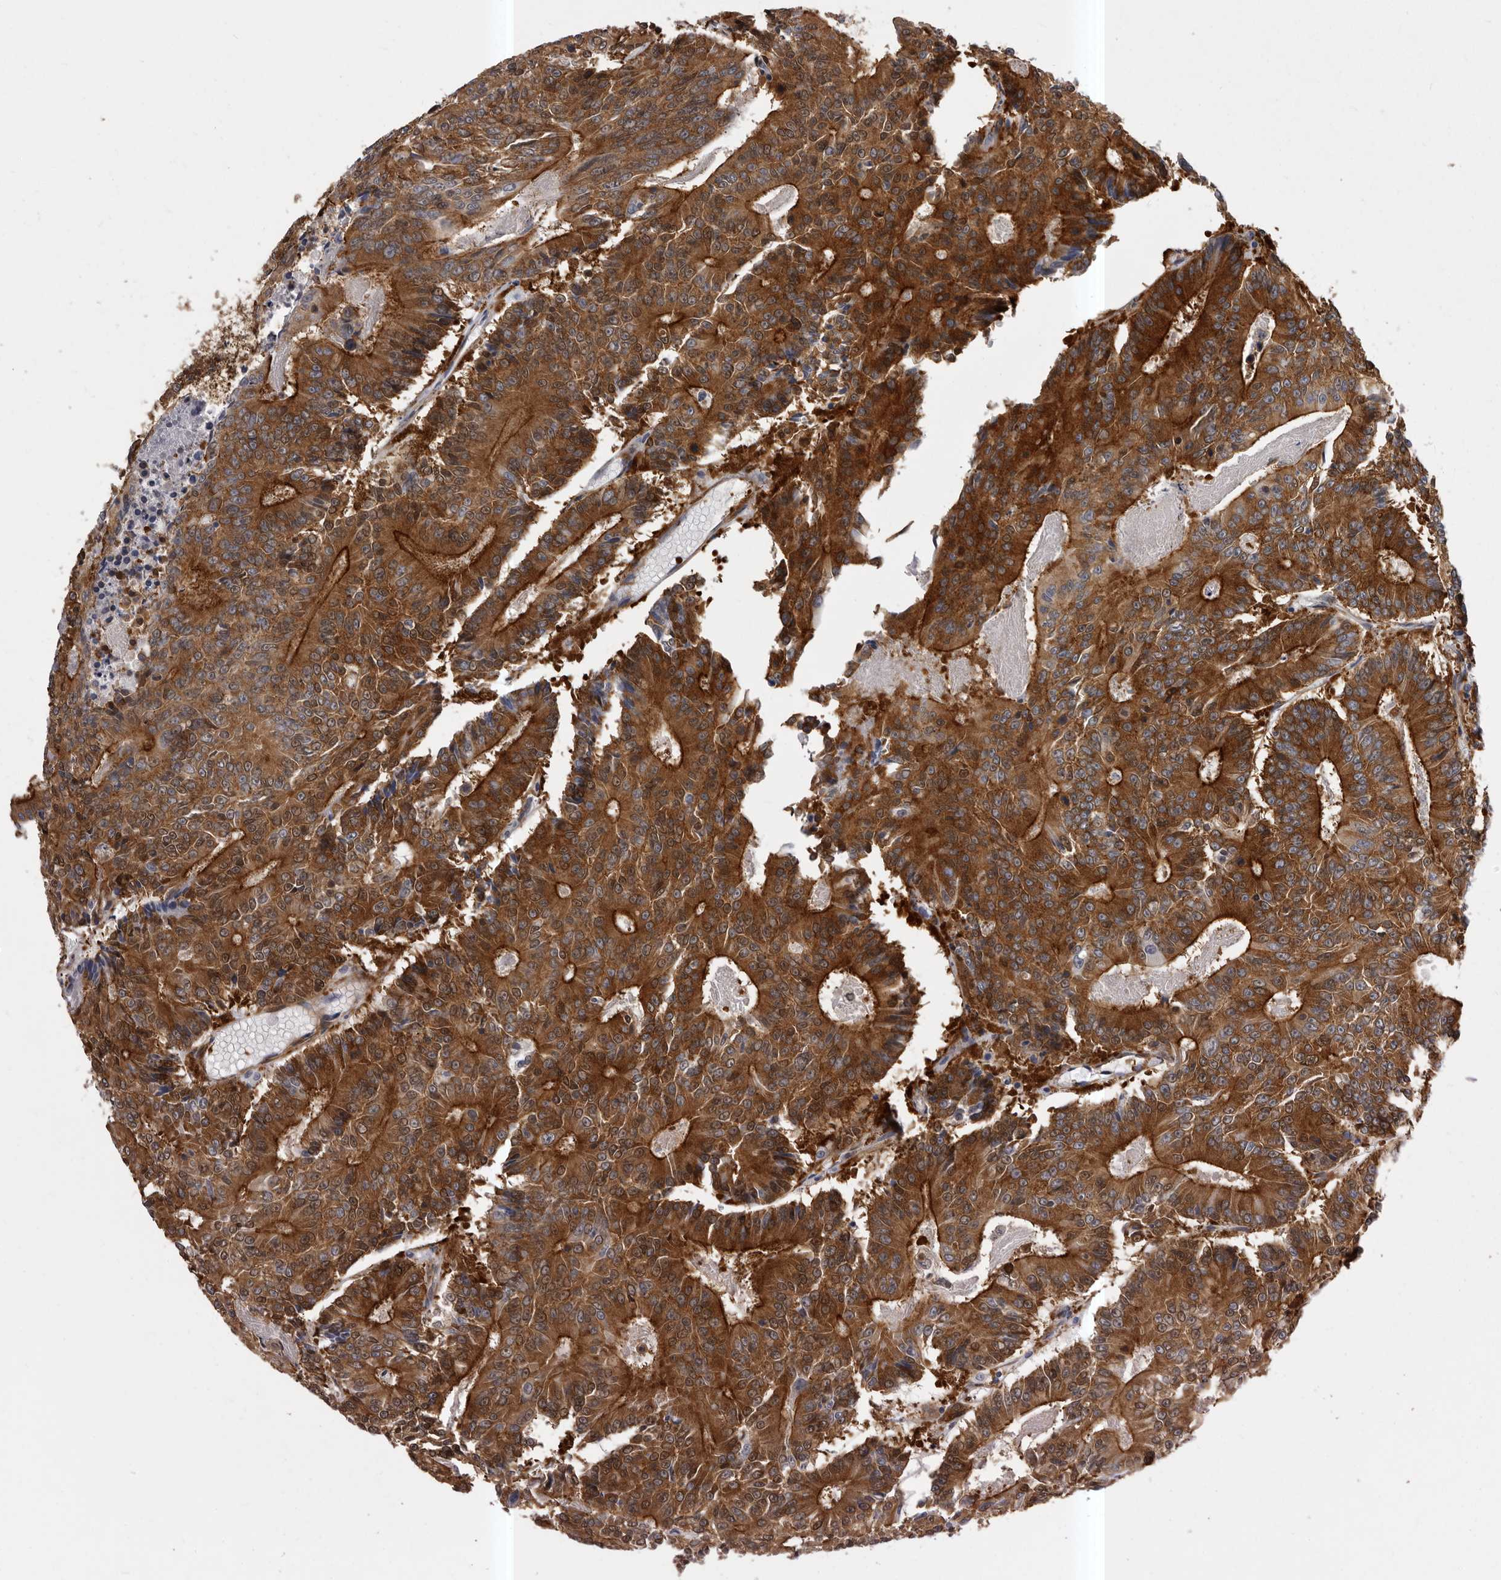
{"staining": {"intensity": "strong", "quantity": ">75%", "location": "cytoplasmic/membranous"}, "tissue": "colorectal cancer", "cell_type": "Tumor cells", "image_type": "cancer", "snomed": [{"axis": "morphology", "description": "Adenocarcinoma, NOS"}, {"axis": "topography", "description": "Colon"}], "caption": "Protein analysis of colorectal cancer tissue displays strong cytoplasmic/membranous staining in about >75% of tumor cells.", "gene": "ENAH", "patient": {"sex": "male", "age": 83}}